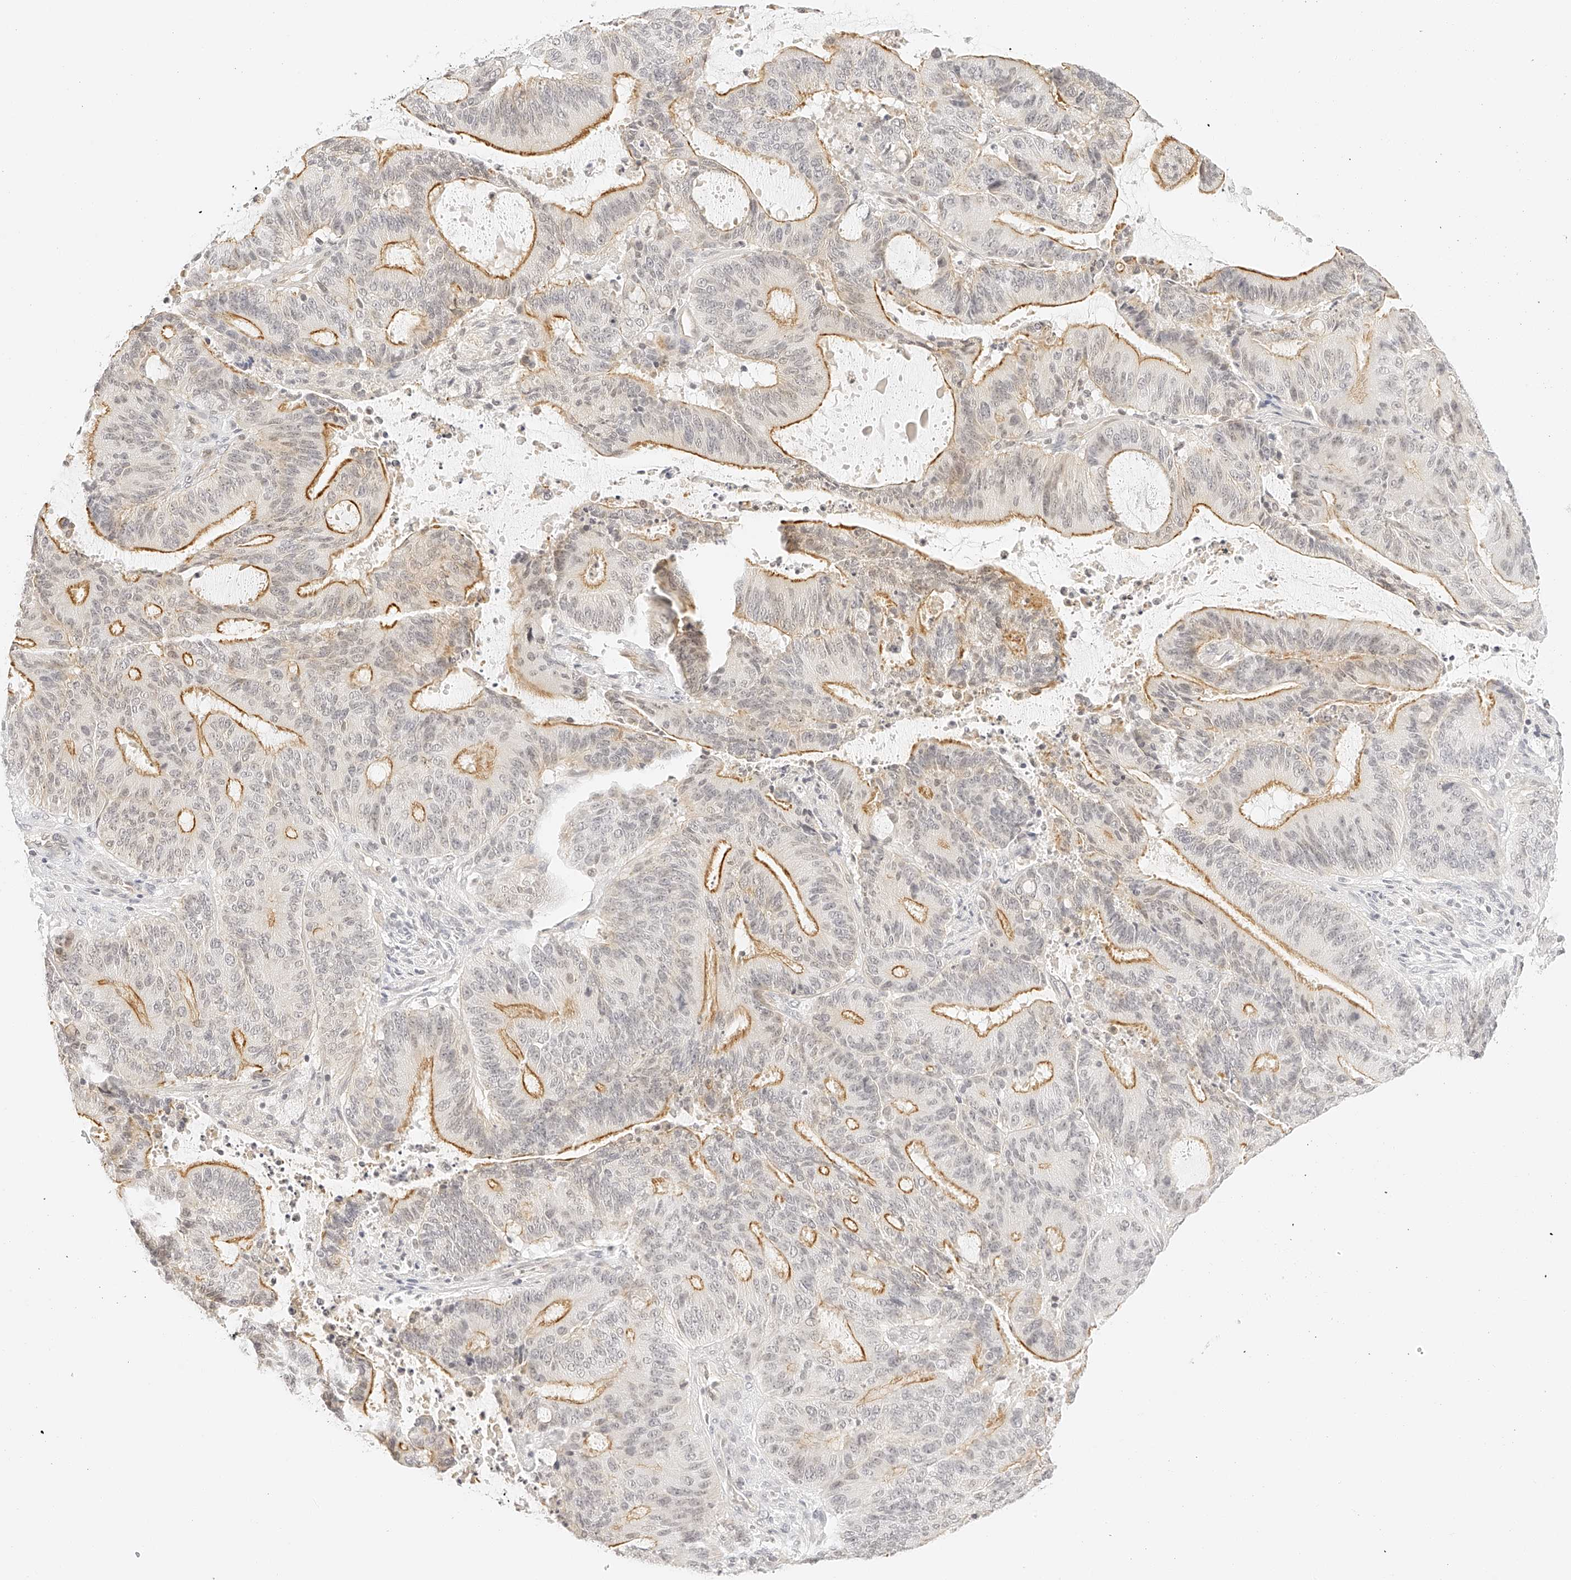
{"staining": {"intensity": "strong", "quantity": "<25%", "location": "cytoplasmic/membranous"}, "tissue": "liver cancer", "cell_type": "Tumor cells", "image_type": "cancer", "snomed": [{"axis": "morphology", "description": "Normal tissue, NOS"}, {"axis": "morphology", "description": "Cholangiocarcinoma"}, {"axis": "topography", "description": "Liver"}, {"axis": "topography", "description": "Peripheral nerve tissue"}], "caption": "Protein expression analysis of liver cholangiocarcinoma displays strong cytoplasmic/membranous expression in approximately <25% of tumor cells.", "gene": "ZFP69", "patient": {"sex": "female", "age": 73}}